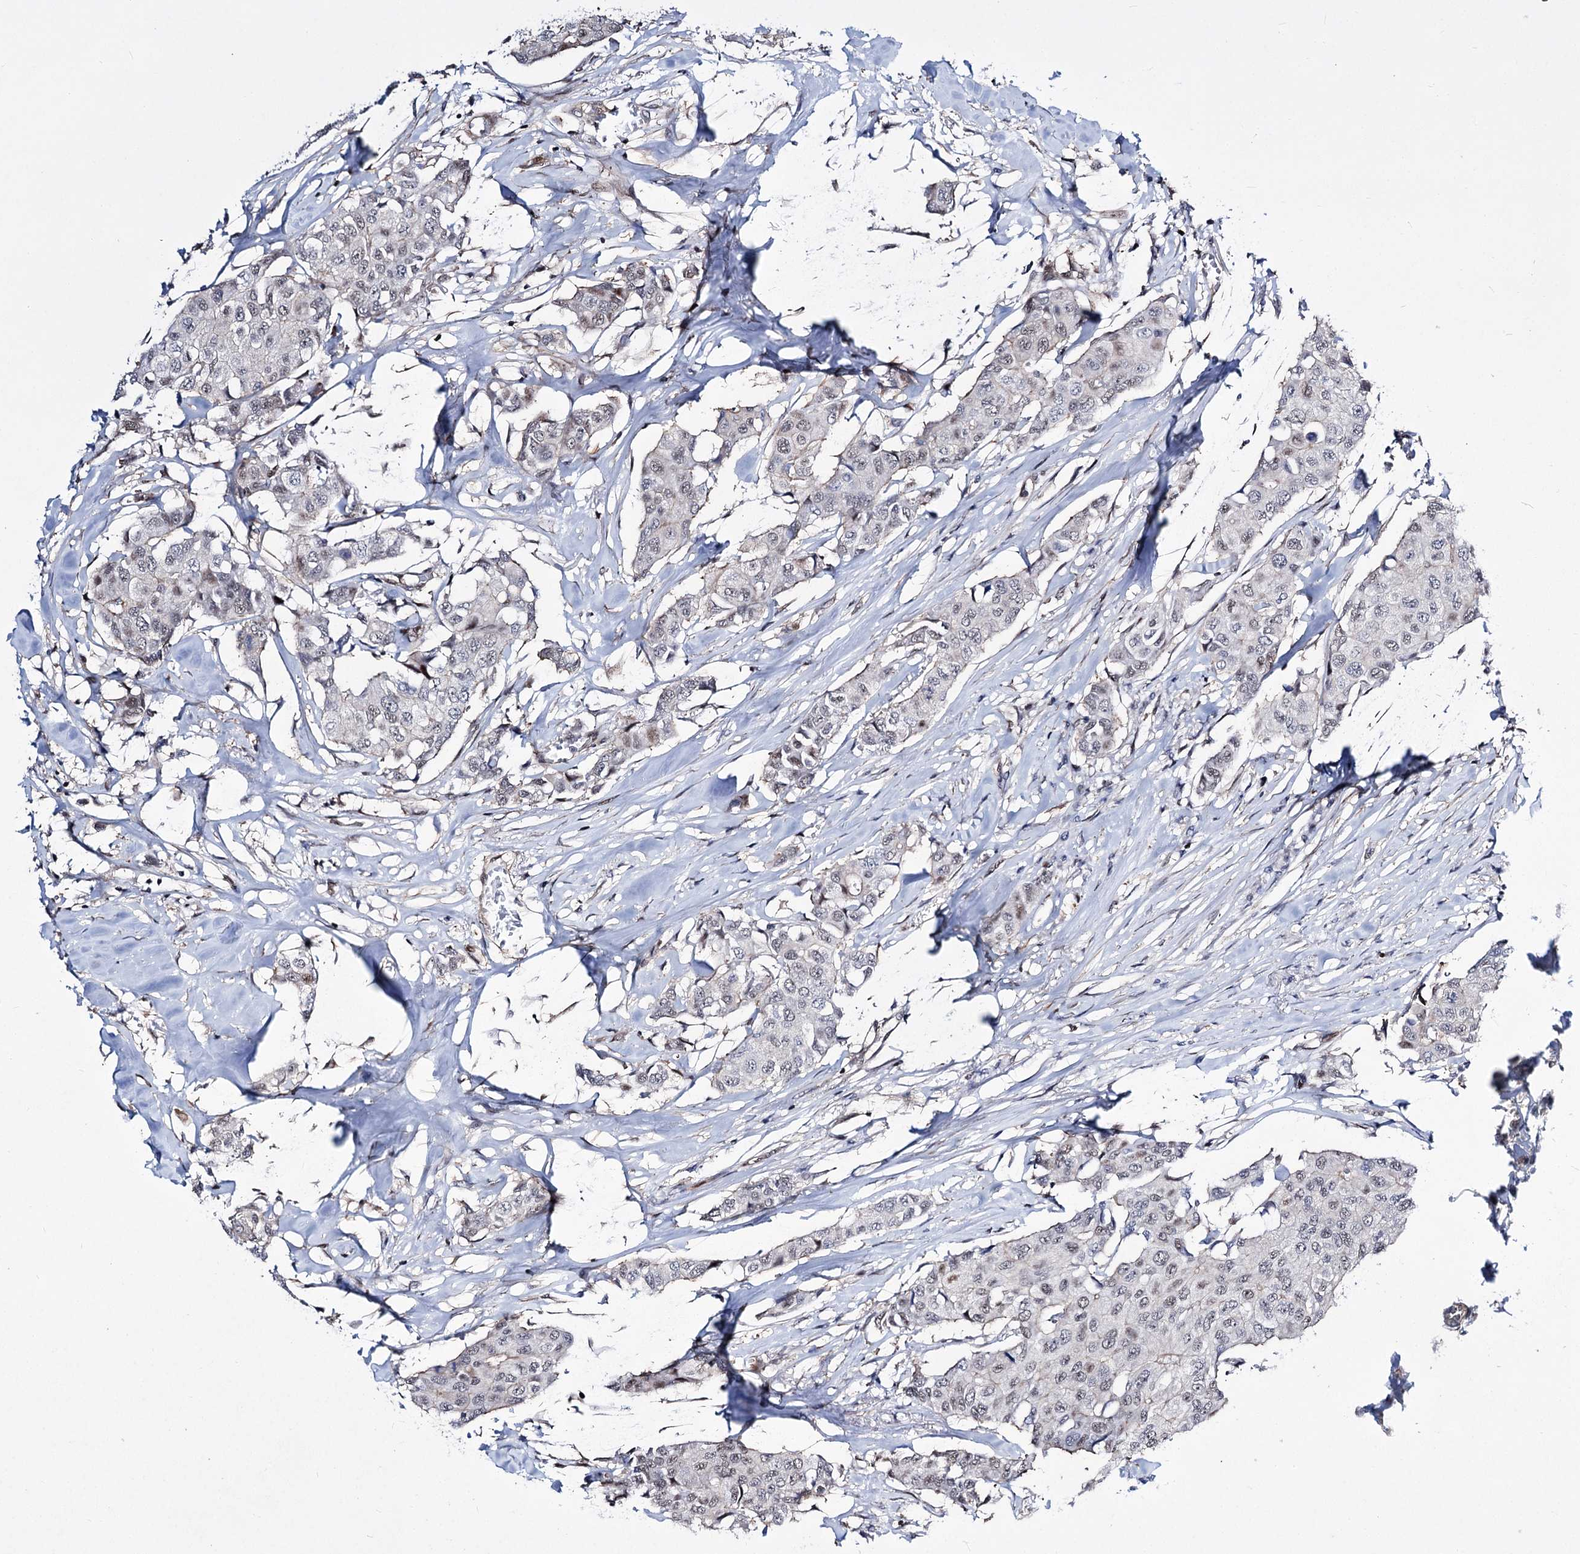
{"staining": {"intensity": "negative", "quantity": "none", "location": "none"}, "tissue": "breast cancer", "cell_type": "Tumor cells", "image_type": "cancer", "snomed": [{"axis": "morphology", "description": "Duct carcinoma"}, {"axis": "topography", "description": "Breast"}], "caption": "DAB (3,3'-diaminobenzidine) immunohistochemical staining of human breast intraductal carcinoma demonstrates no significant expression in tumor cells.", "gene": "CHMP7", "patient": {"sex": "female", "age": 80}}